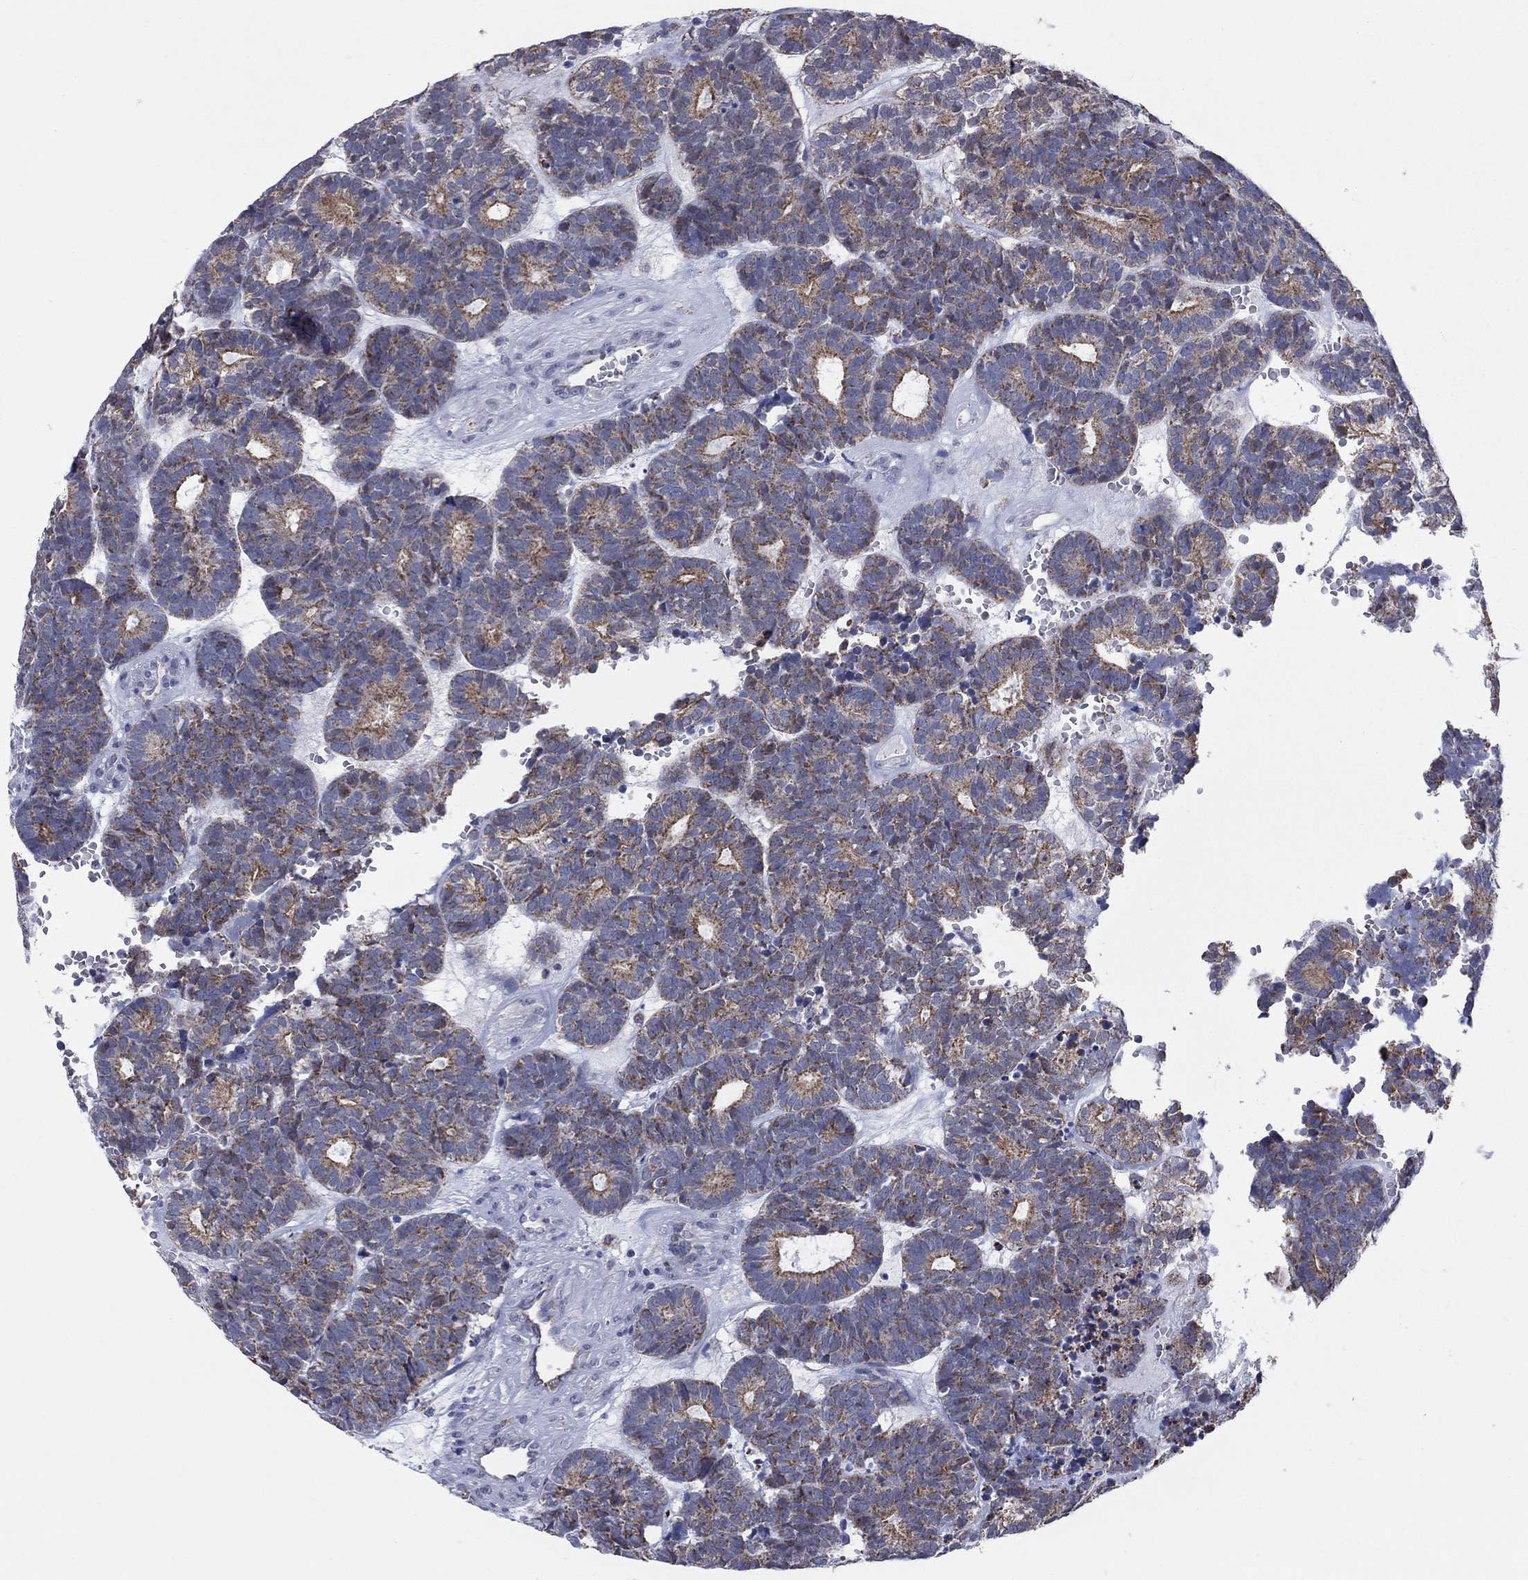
{"staining": {"intensity": "moderate", "quantity": ">75%", "location": "cytoplasmic/membranous"}, "tissue": "head and neck cancer", "cell_type": "Tumor cells", "image_type": "cancer", "snomed": [{"axis": "morphology", "description": "Adenocarcinoma, NOS"}, {"axis": "topography", "description": "Head-Neck"}], "caption": "High-power microscopy captured an immunohistochemistry photomicrograph of adenocarcinoma (head and neck), revealing moderate cytoplasmic/membranous positivity in approximately >75% of tumor cells.", "gene": "KISS1R", "patient": {"sex": "female", "age": 81}}